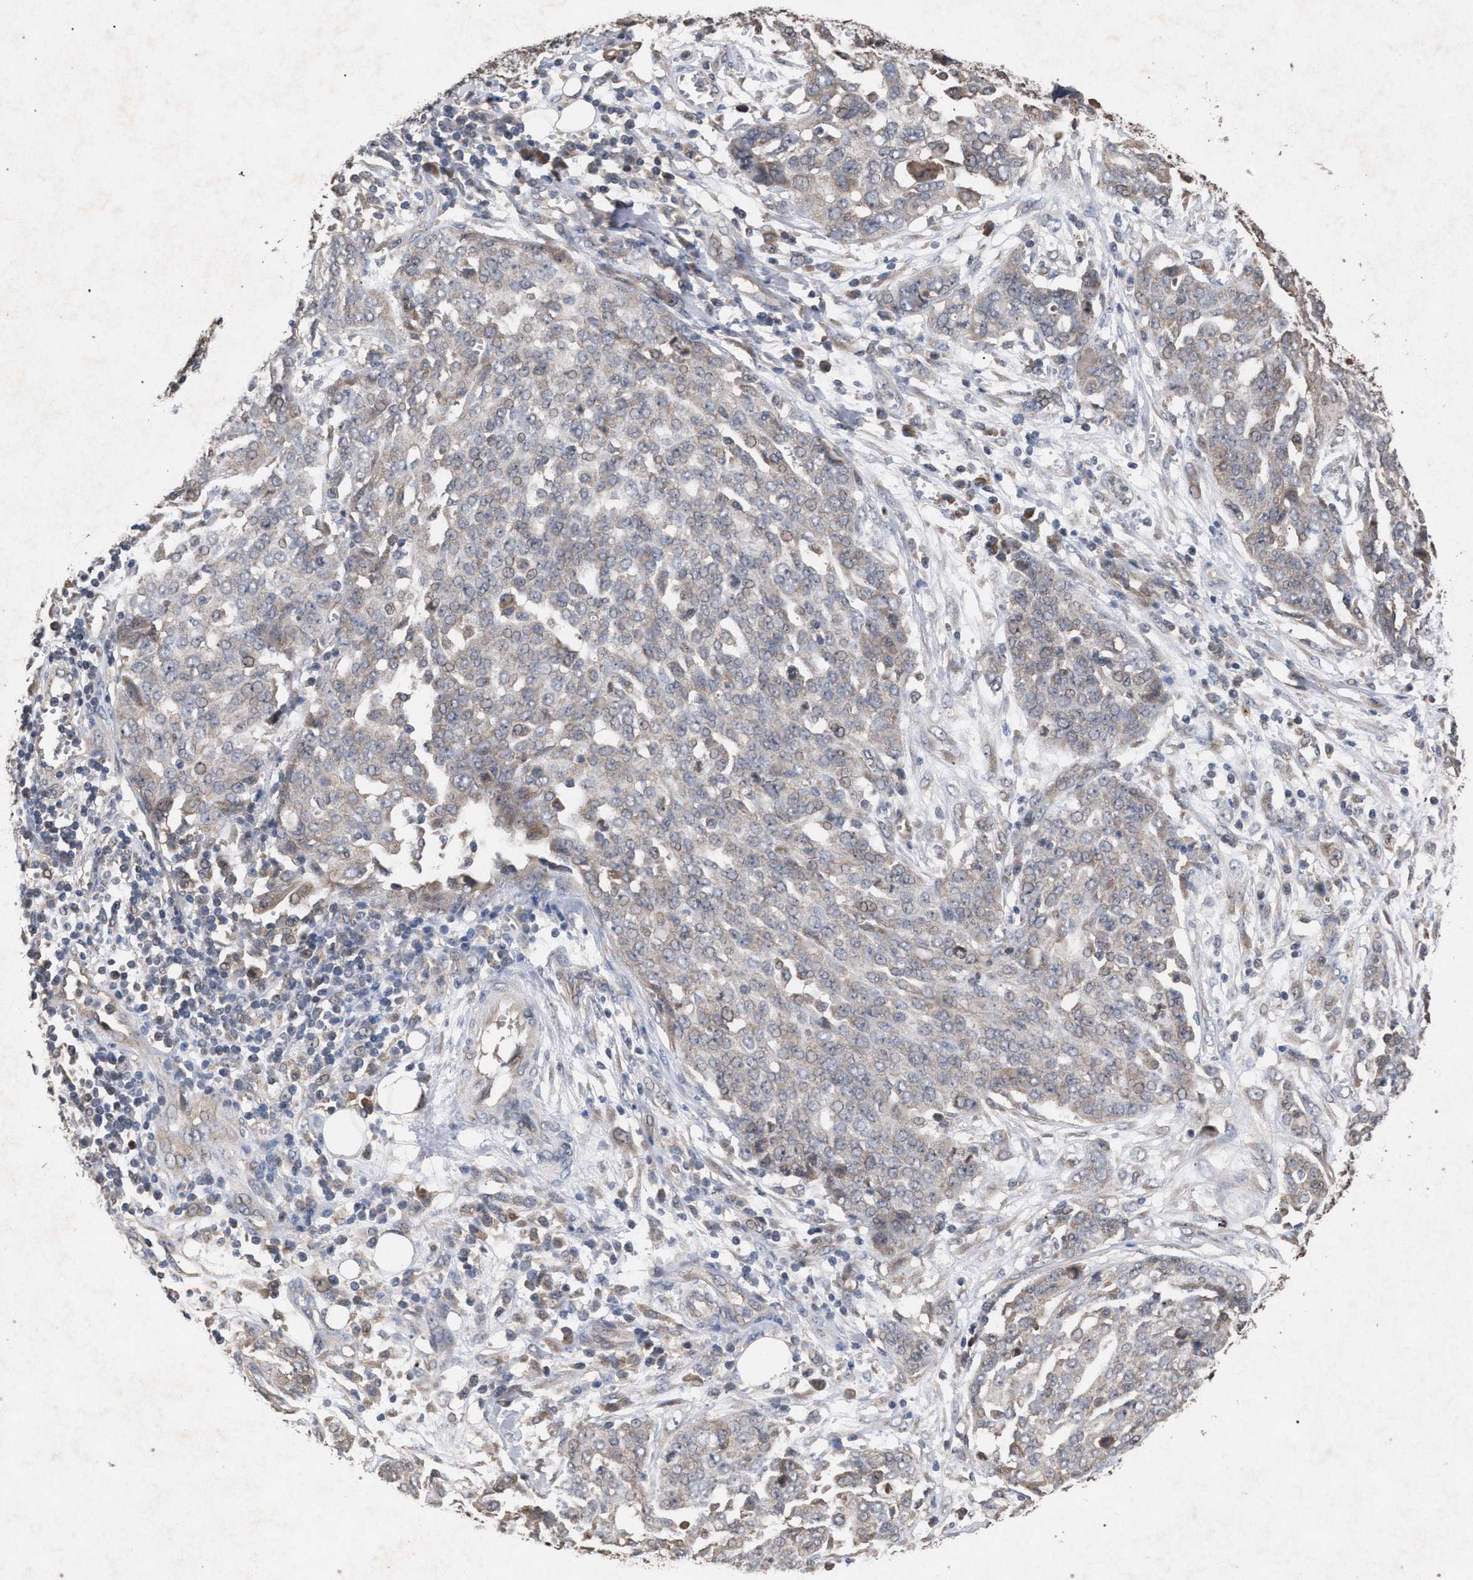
{"staining": {"intensity": "weak", "quantity": "<25%", "location": "cytoplasmic/membranous"}, "tissue": "ovarian cancer", "cell_type": "Tumor cells", "image_type": "cancer", "snomed": [{"axis": "morphology", "description": "Cystadenocarcinoma, serous, NOS"}, {"axis": "topography", "description": "Soft tissue"}, {"axis": "topography", "description": "Ovary"}], "caption": "The IHC image has no significant expression in tumor cells of ovarian cancer (serous cystadenocarcinoma) tissue. Nuclei are stained in blue.", "gene": "SLC4A4", "patient": {"sex": "female", "age": 57}}